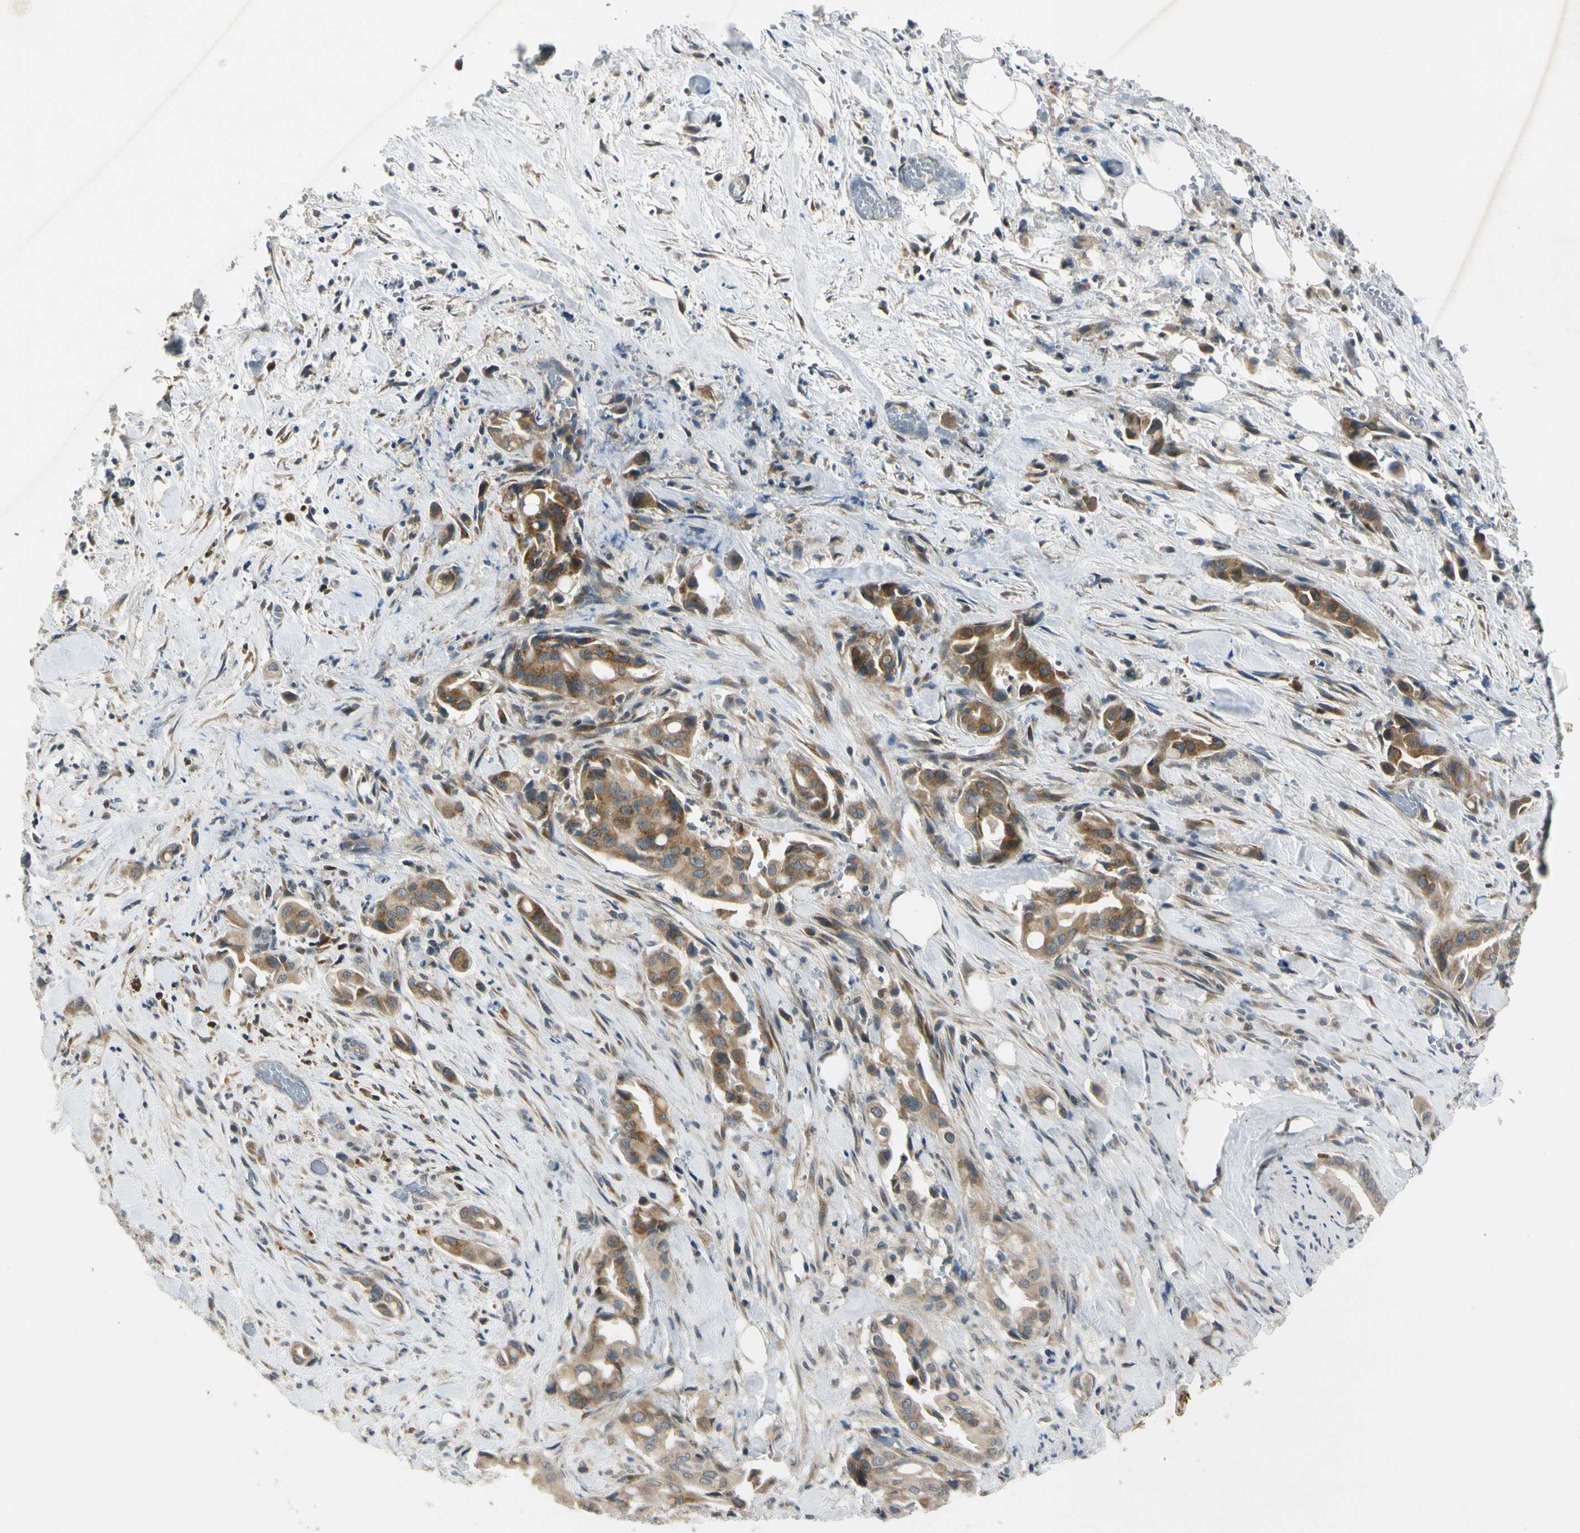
{"staining": {"intensity": "strong", "quantity": ">75%", "location": "cytoplasmic/membranous"}, "tissue": "liver cancer", "cell_type": "Tumor cells", "image_type": "cancer", "snomed": [{"axis": "morphology", "description": "Cholangiocarcinoma"}, {"axis": "topography", "description": "Liver"}], "caption": "Liver cancer (cholangiocarcinoma) tissue shows strong cytoplasmic/membranous expression in about >75% of tumor cells, visualized by immunohistochemistry.", "gene": "RPS6KB2", "patient": {"sex": "female", "age": 68}}